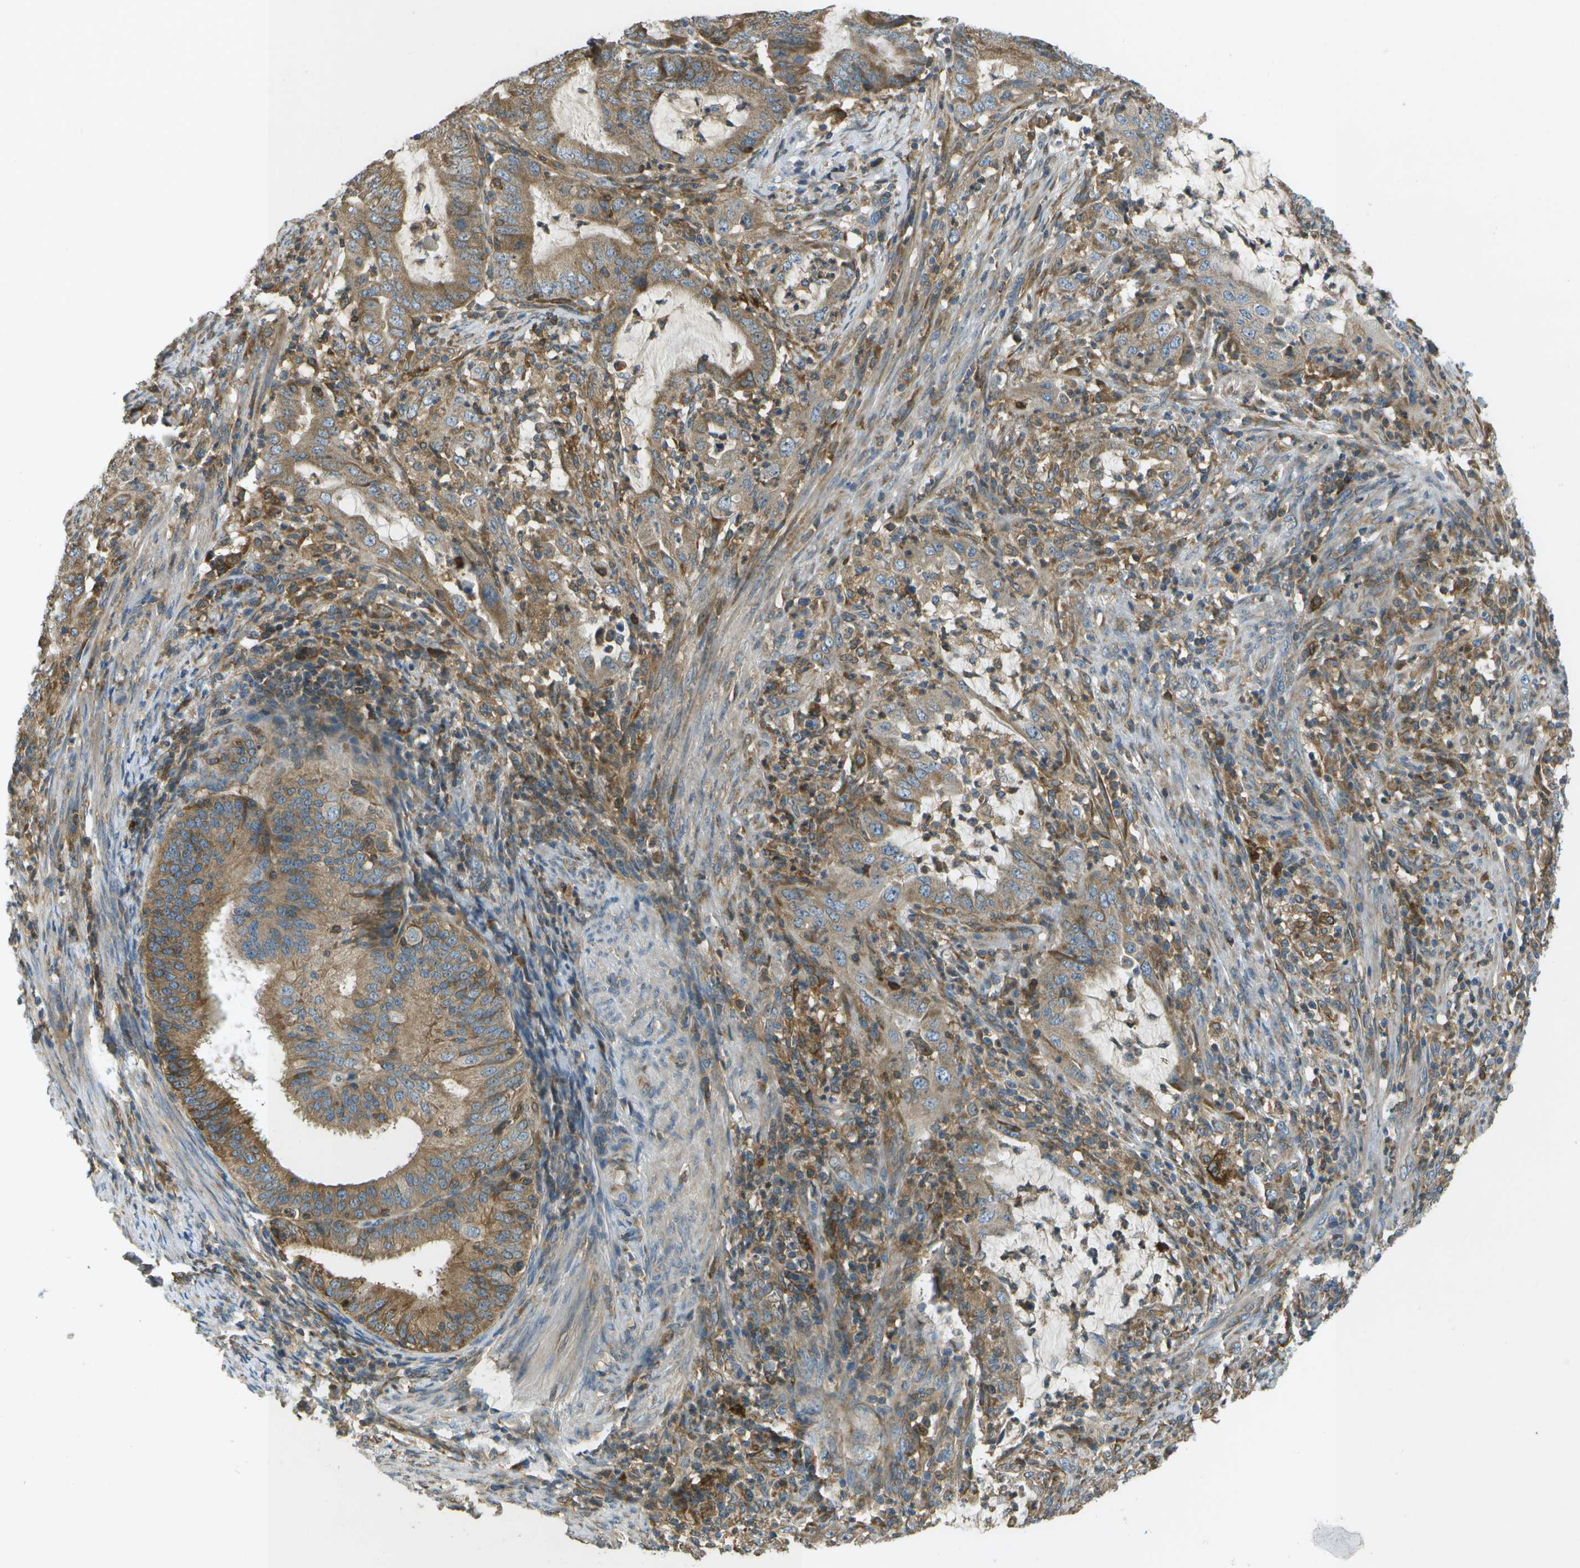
{"staining": {"intensity": "weak", "quantity": ">75%", "location": "cytoplasmic/membranous"}, "tissue": "endometrial cancer", "cell_type": "Tumor cells", "image_type": "cancer", "snomed": [{"axis": "morphology", "description": "Adenocarcinoma, NOS"}, {"axis": "topography", "description": "Endometrium"}], "caption": "Endometrial cancer stained with a protein marker reveals weak staining in tumor cells.", "gene": "SAMSN1", "patient": {"sex": "female", "age": 70}}